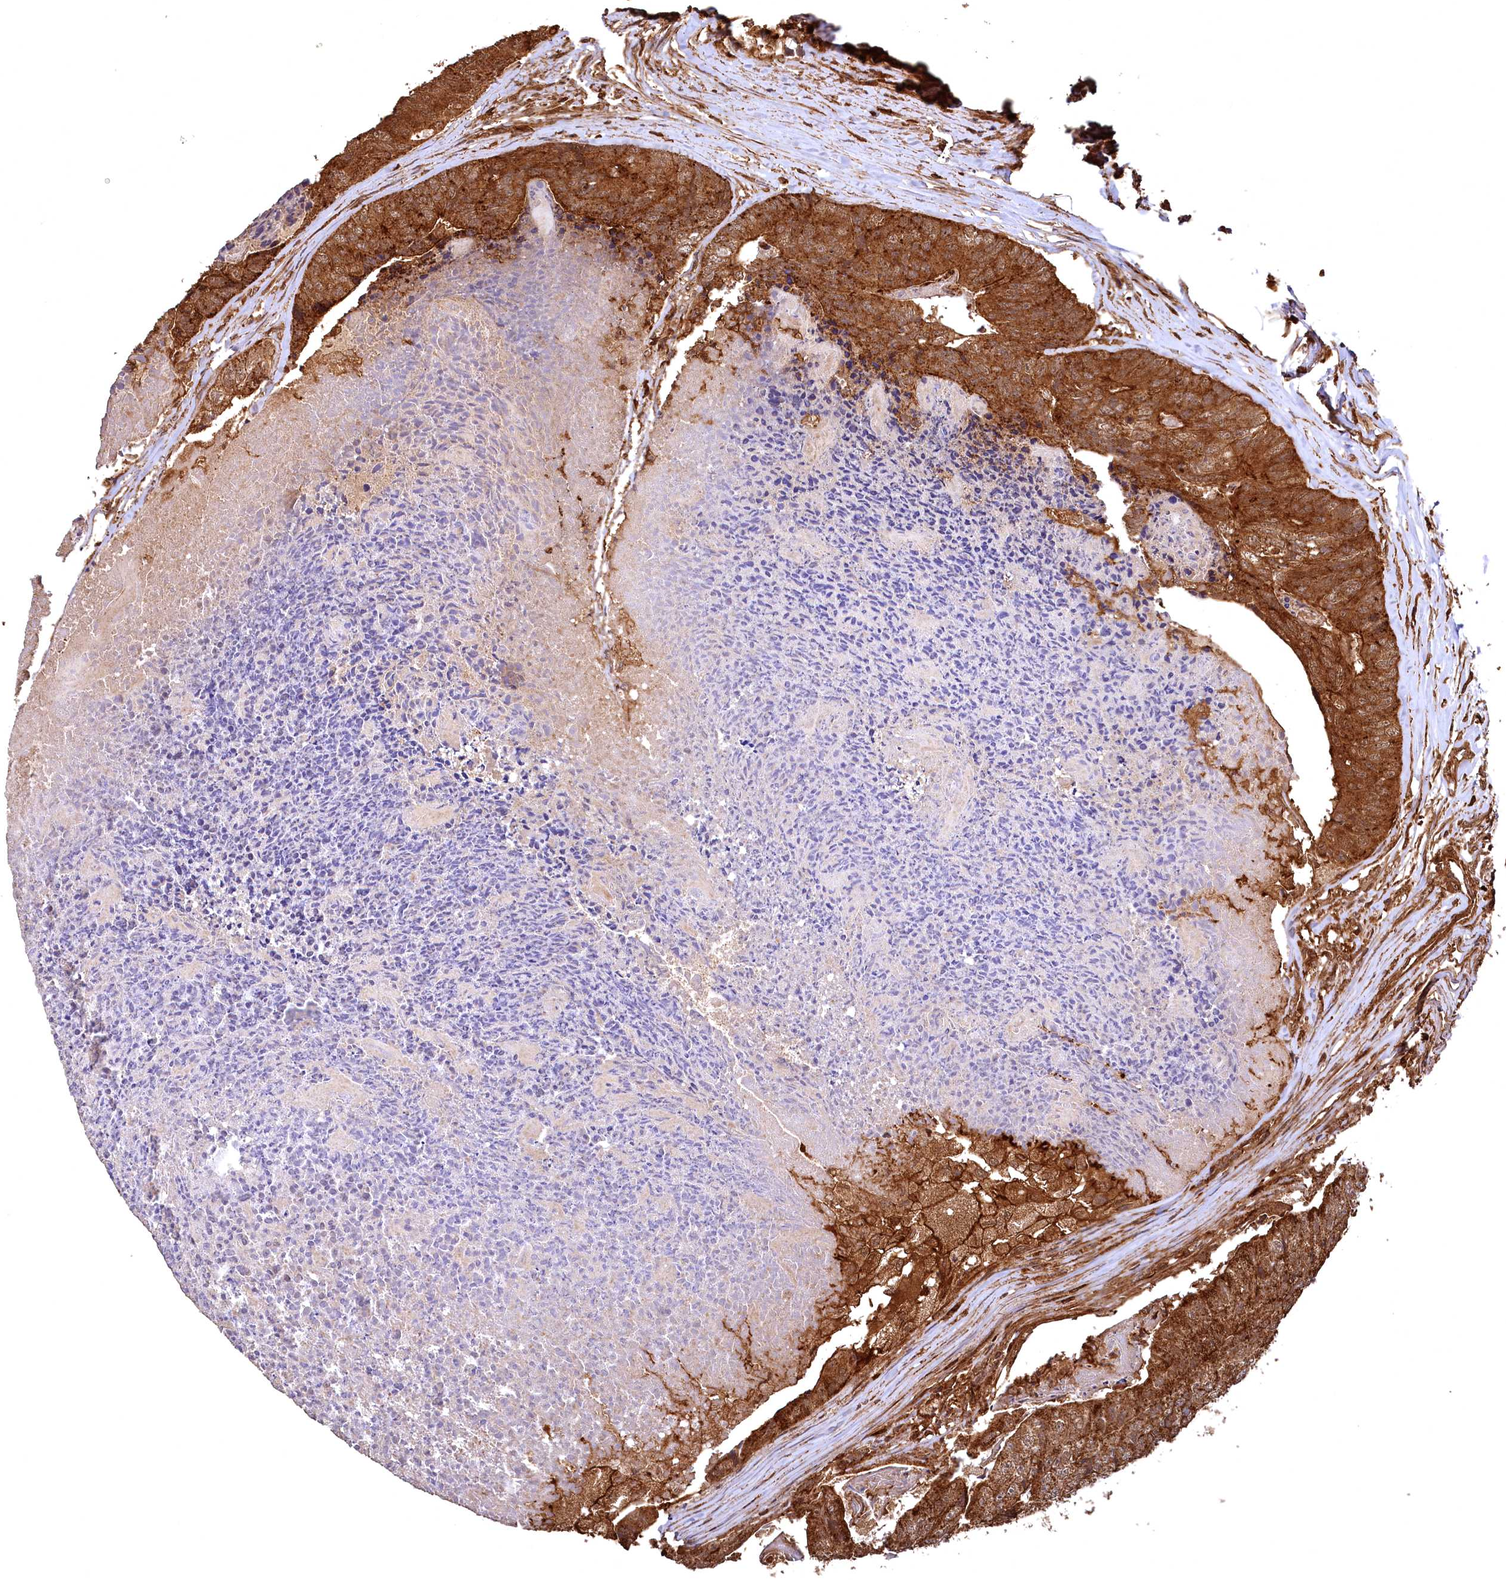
{"staining": {"intensity": "strong", "quantity": ">75%", "location": "cytoplasmic/membranous"}, "tissue": "colorectal cancer", "cell_type": "Tumor cells", "image_type": "cancer", "snomed": [{"axis": "morphology", "description": "Adenocarcinoma, NOS"}, {"axis": "topography", "description": "Colon"}], "caption": "Immunohistochemical staining of colorectal adenocarcinoma shows high levels of strong cytoplasmic/membranous protein staining in about >75% of tumor cells.", "gene": "STUB1", "patient": {"sex": "female", "age": 67}}